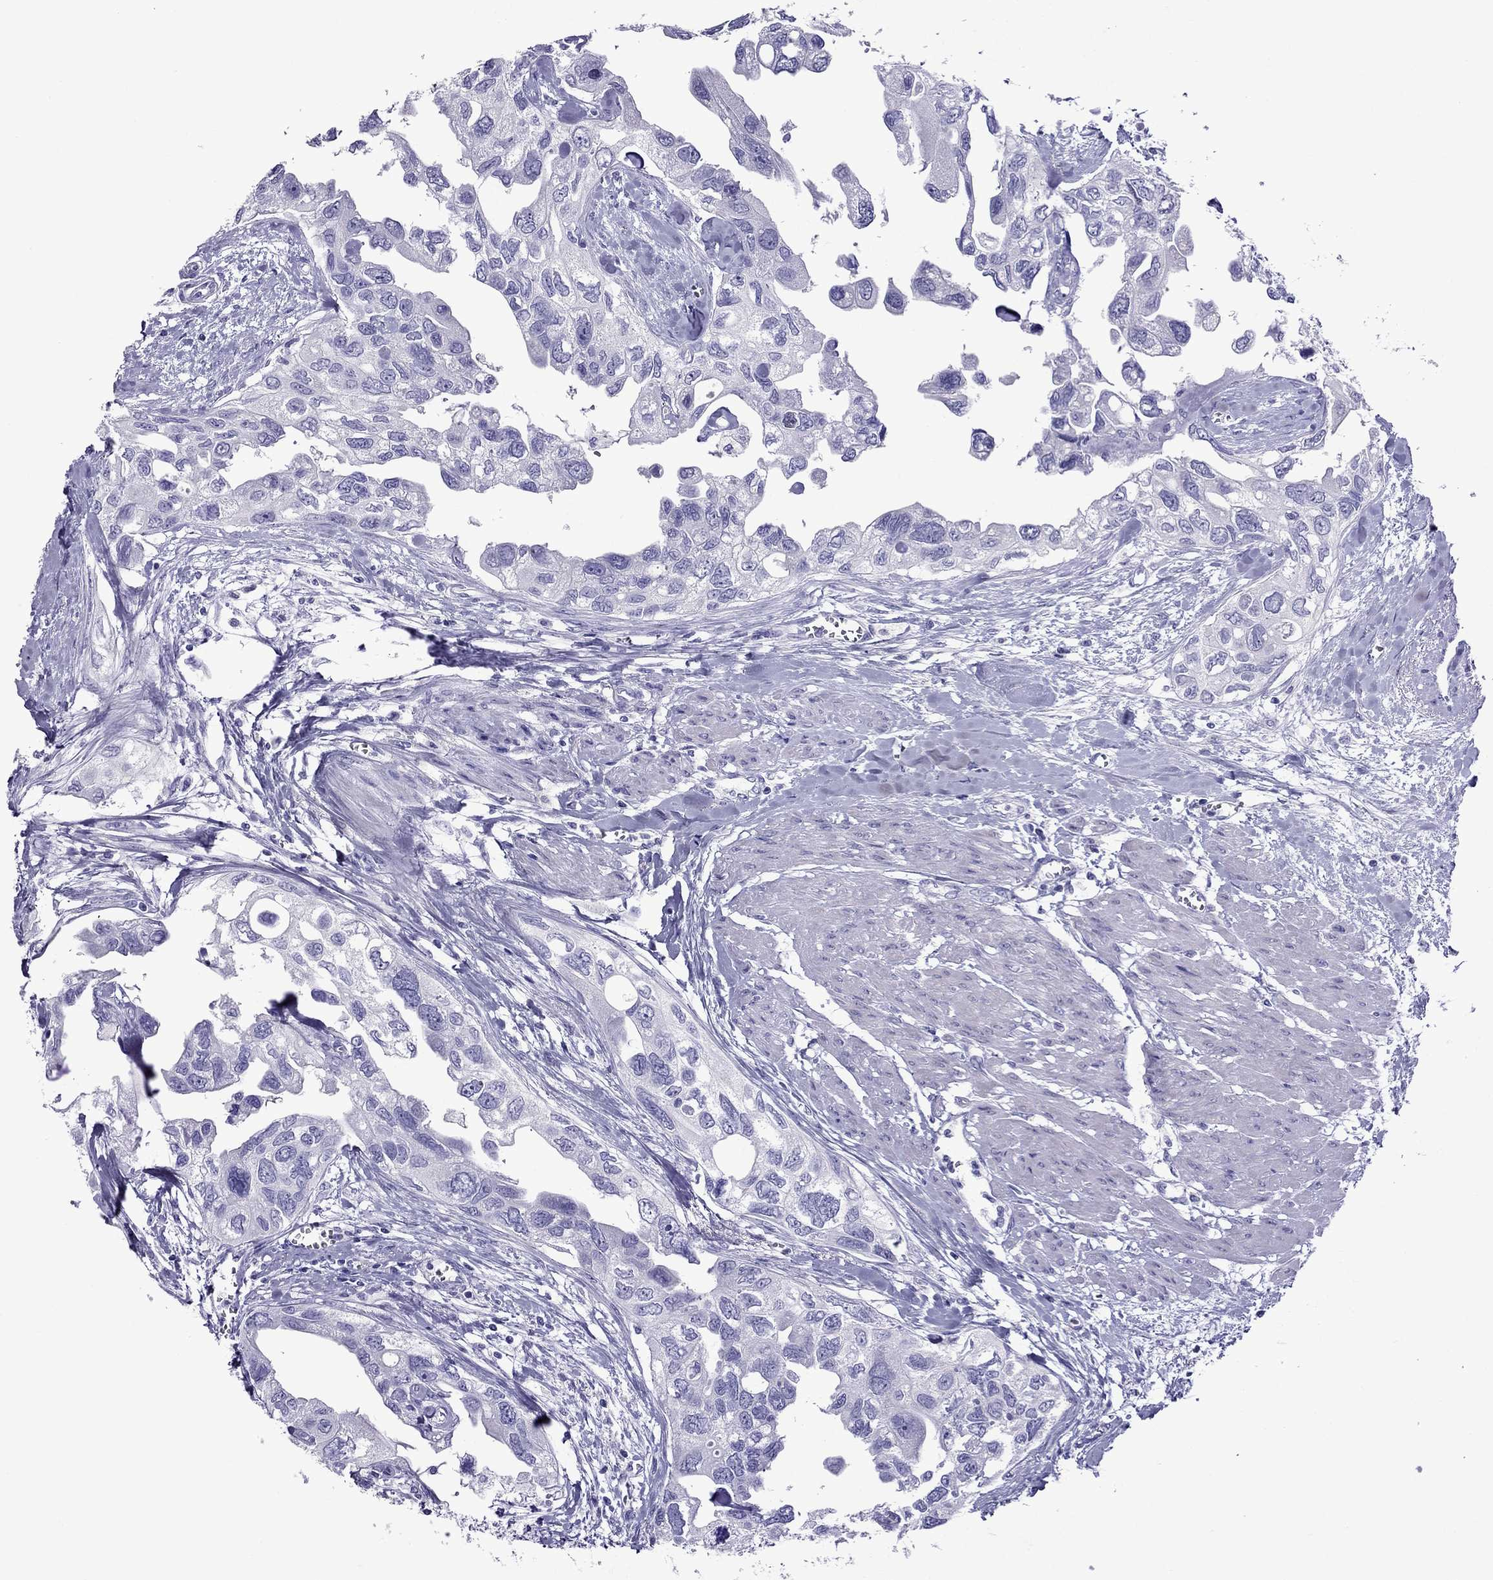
{"staining": {"intensity": "negative", "quantity": "none", "location": "none"}, "tissue": "urothelial cancer", "cell_type": "Tumor cells", "image_type": "cancer", "snomed": [{"axis": "morphology", "description": "Urothelial carcinoma, High grade"}, {"axis": "topography", "description": "Urinary bladder"}], "caption": "Tumor cells show no significant protein positivity in urothelial cancer.", "gene": "CRYBA1", "patient": {"sex": "male", "age": 59}}